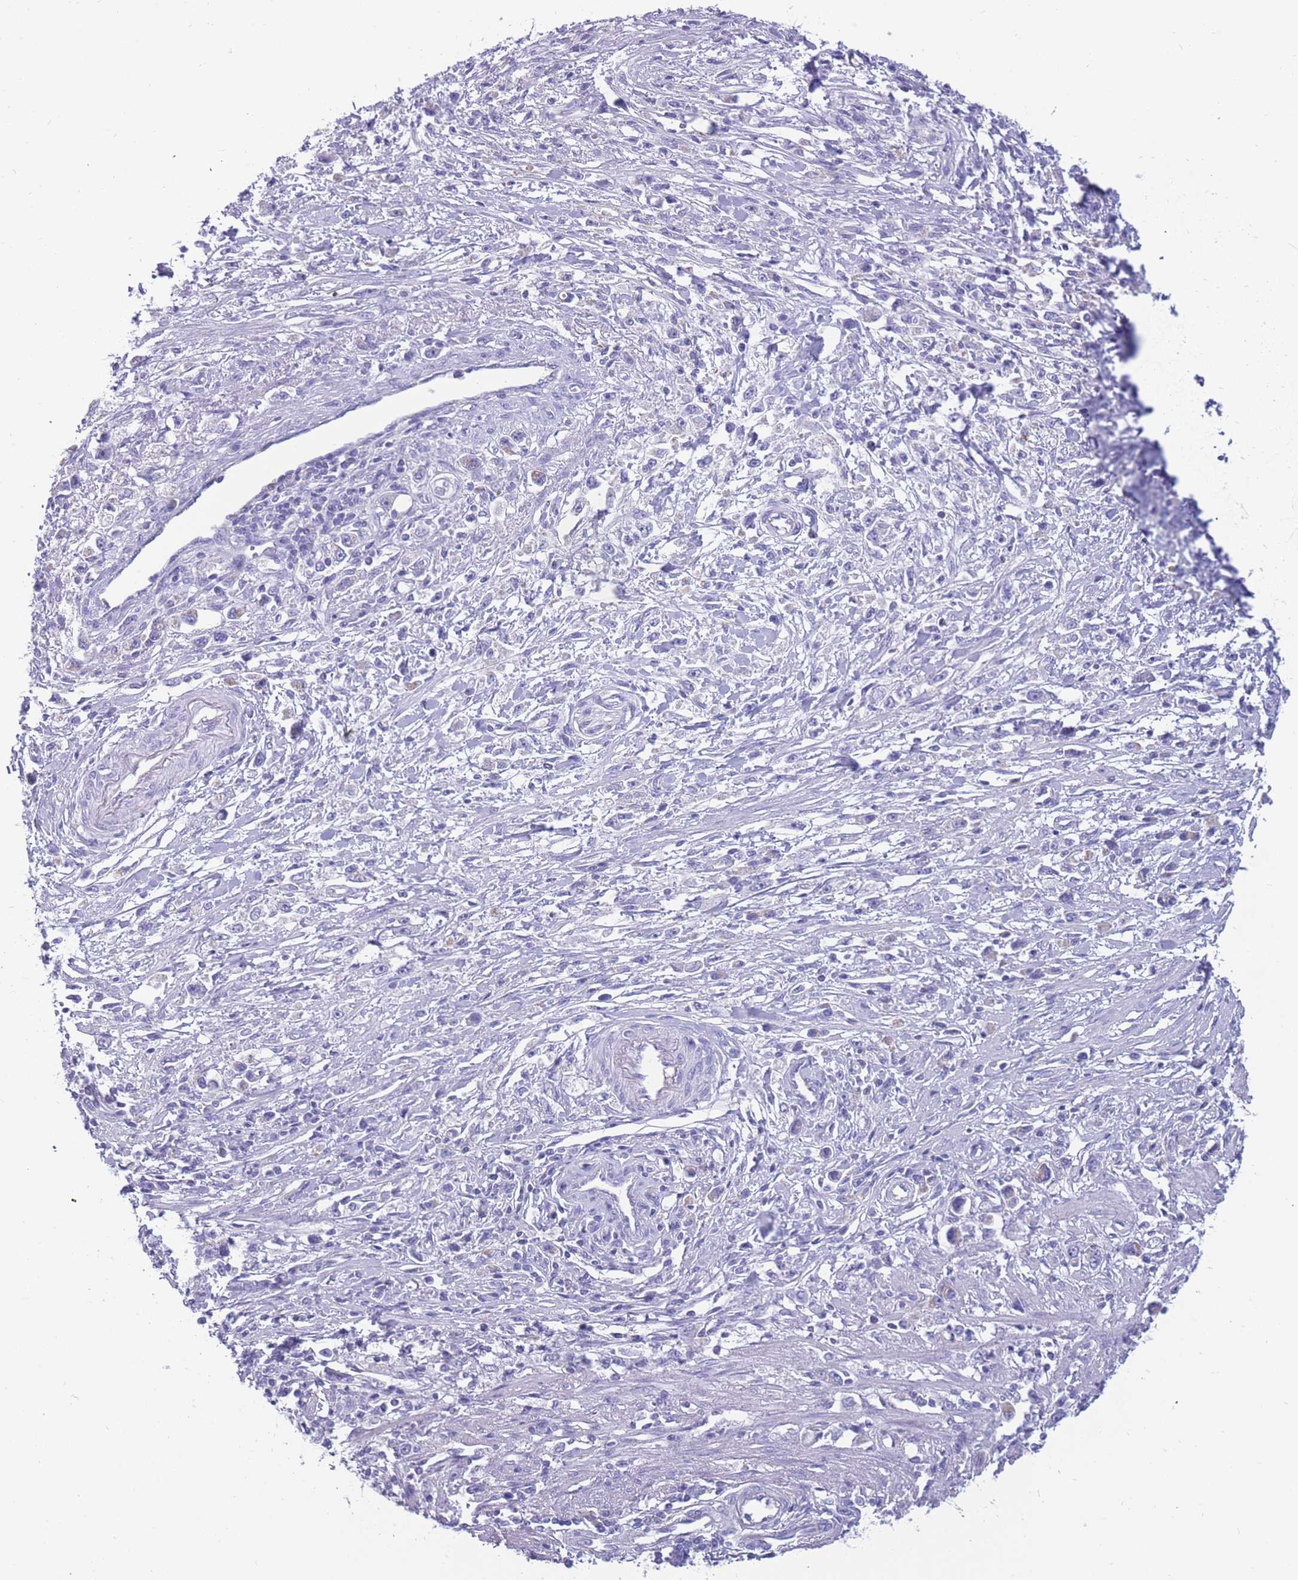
{"staining": {"intensity": "negative", "quantity": "none", "location": "none"}, "tissue": "stomach cancer", "cell_type": "Tumor cells", "image_type": "cancer", "snomed": [{"axis": "morphology", "description": "Adenocarcinoma, NOS"}, {"axis": "topography", "description": "Stomach"}], "caption": "Tumor cells are negative for protein expression in human stomach cancer (adenocarcinoma).", "gene": "INTS2", "patient": {"sex": "female", "age": 59}}